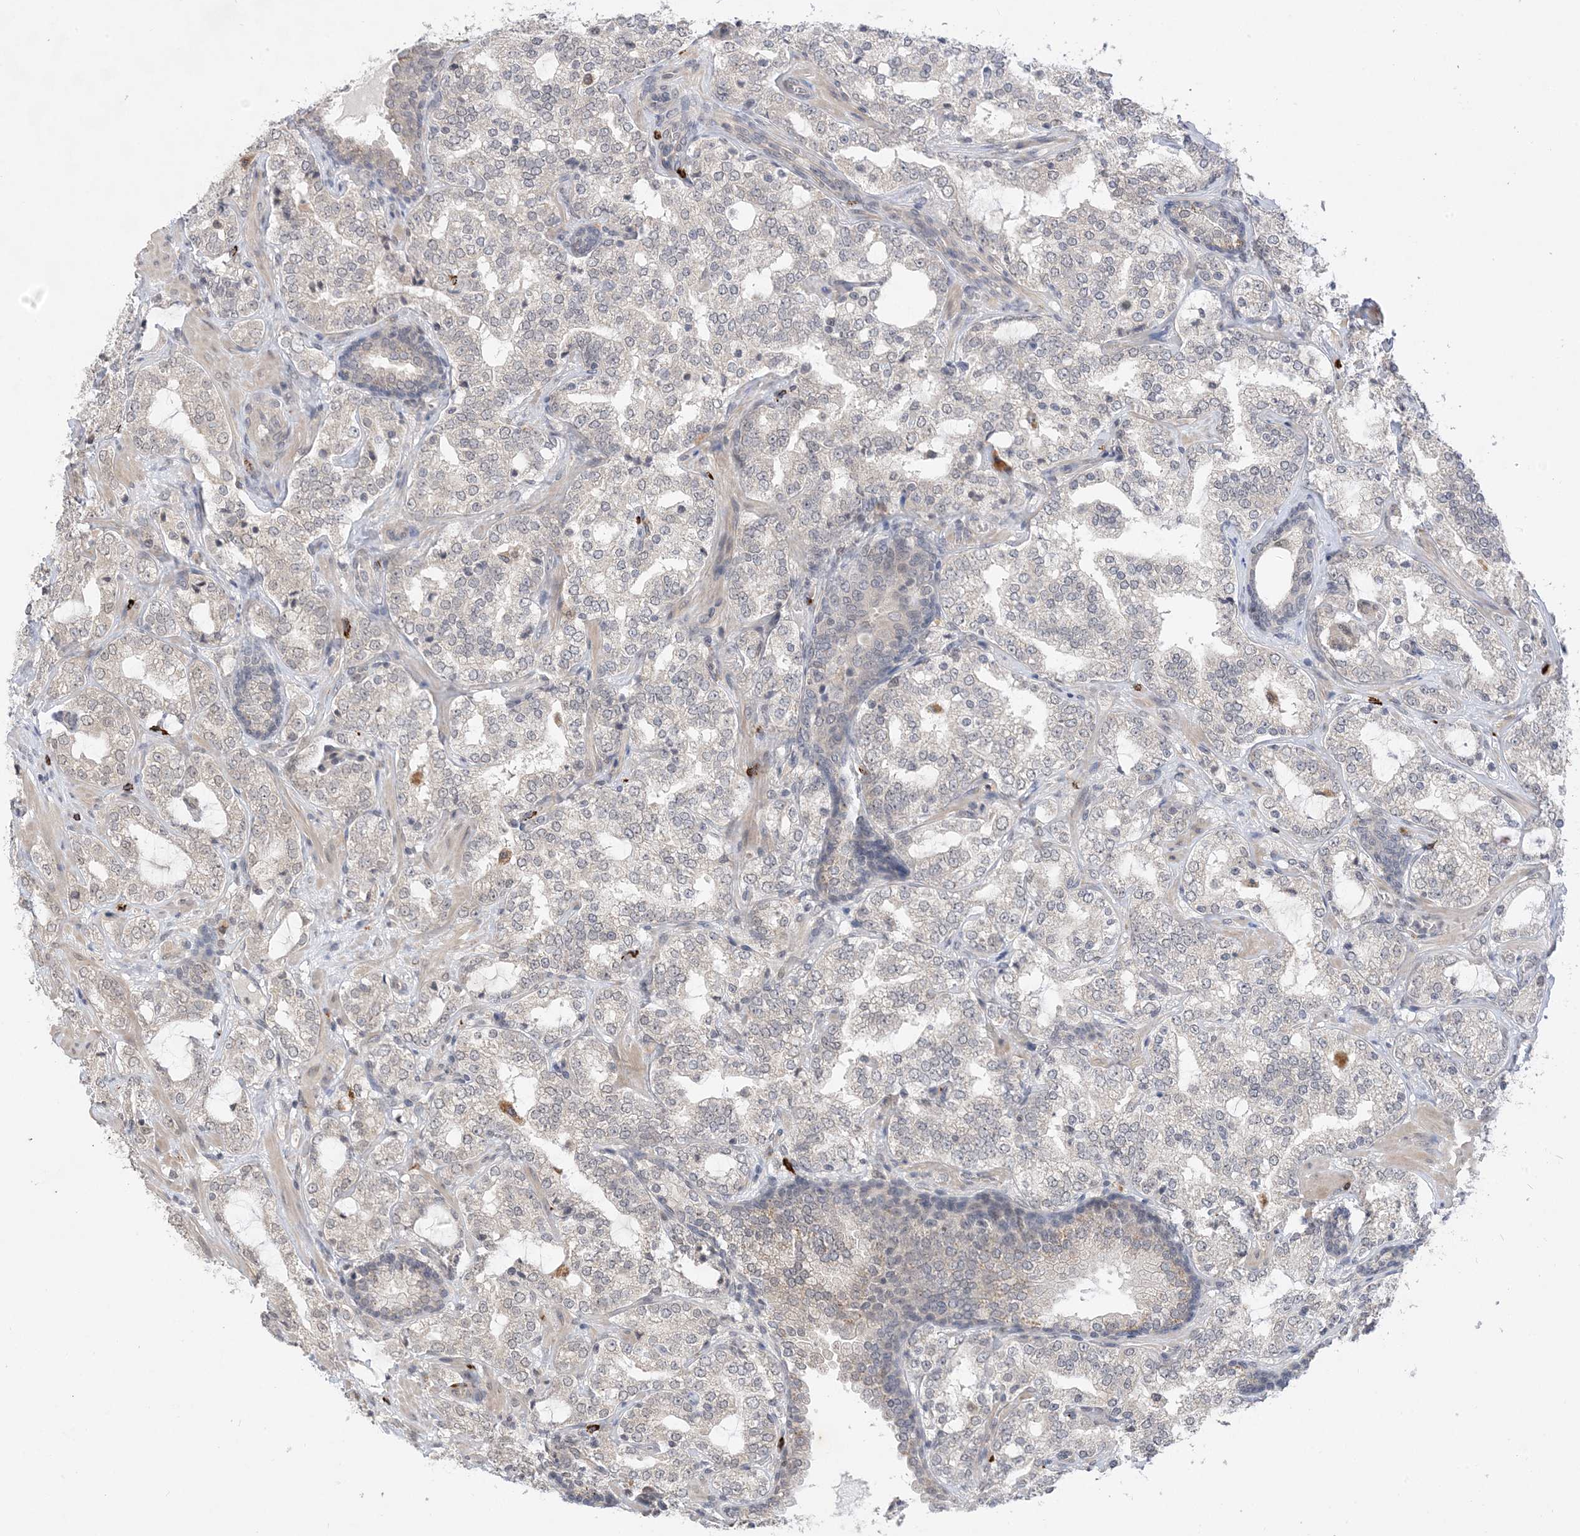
{"staining": {"intensity": "negative", "quantity": "none", "location": "none"}, "tissue": "prostate cancer", "cell_type": "Tumor cells", "image_type": "cancer", "snomed": [{"axis": "morphology", "description": "Adenocarcinoma, High grade"}, {"axis": "topography", "description": "Prostate"}], "caption": "Tumor cells show no significant protein positivity in prostate cancer (adenocarcinoma (high-grade)).", "gene": "RANBP9", "patient": {"sex": "male", "age": 64}}